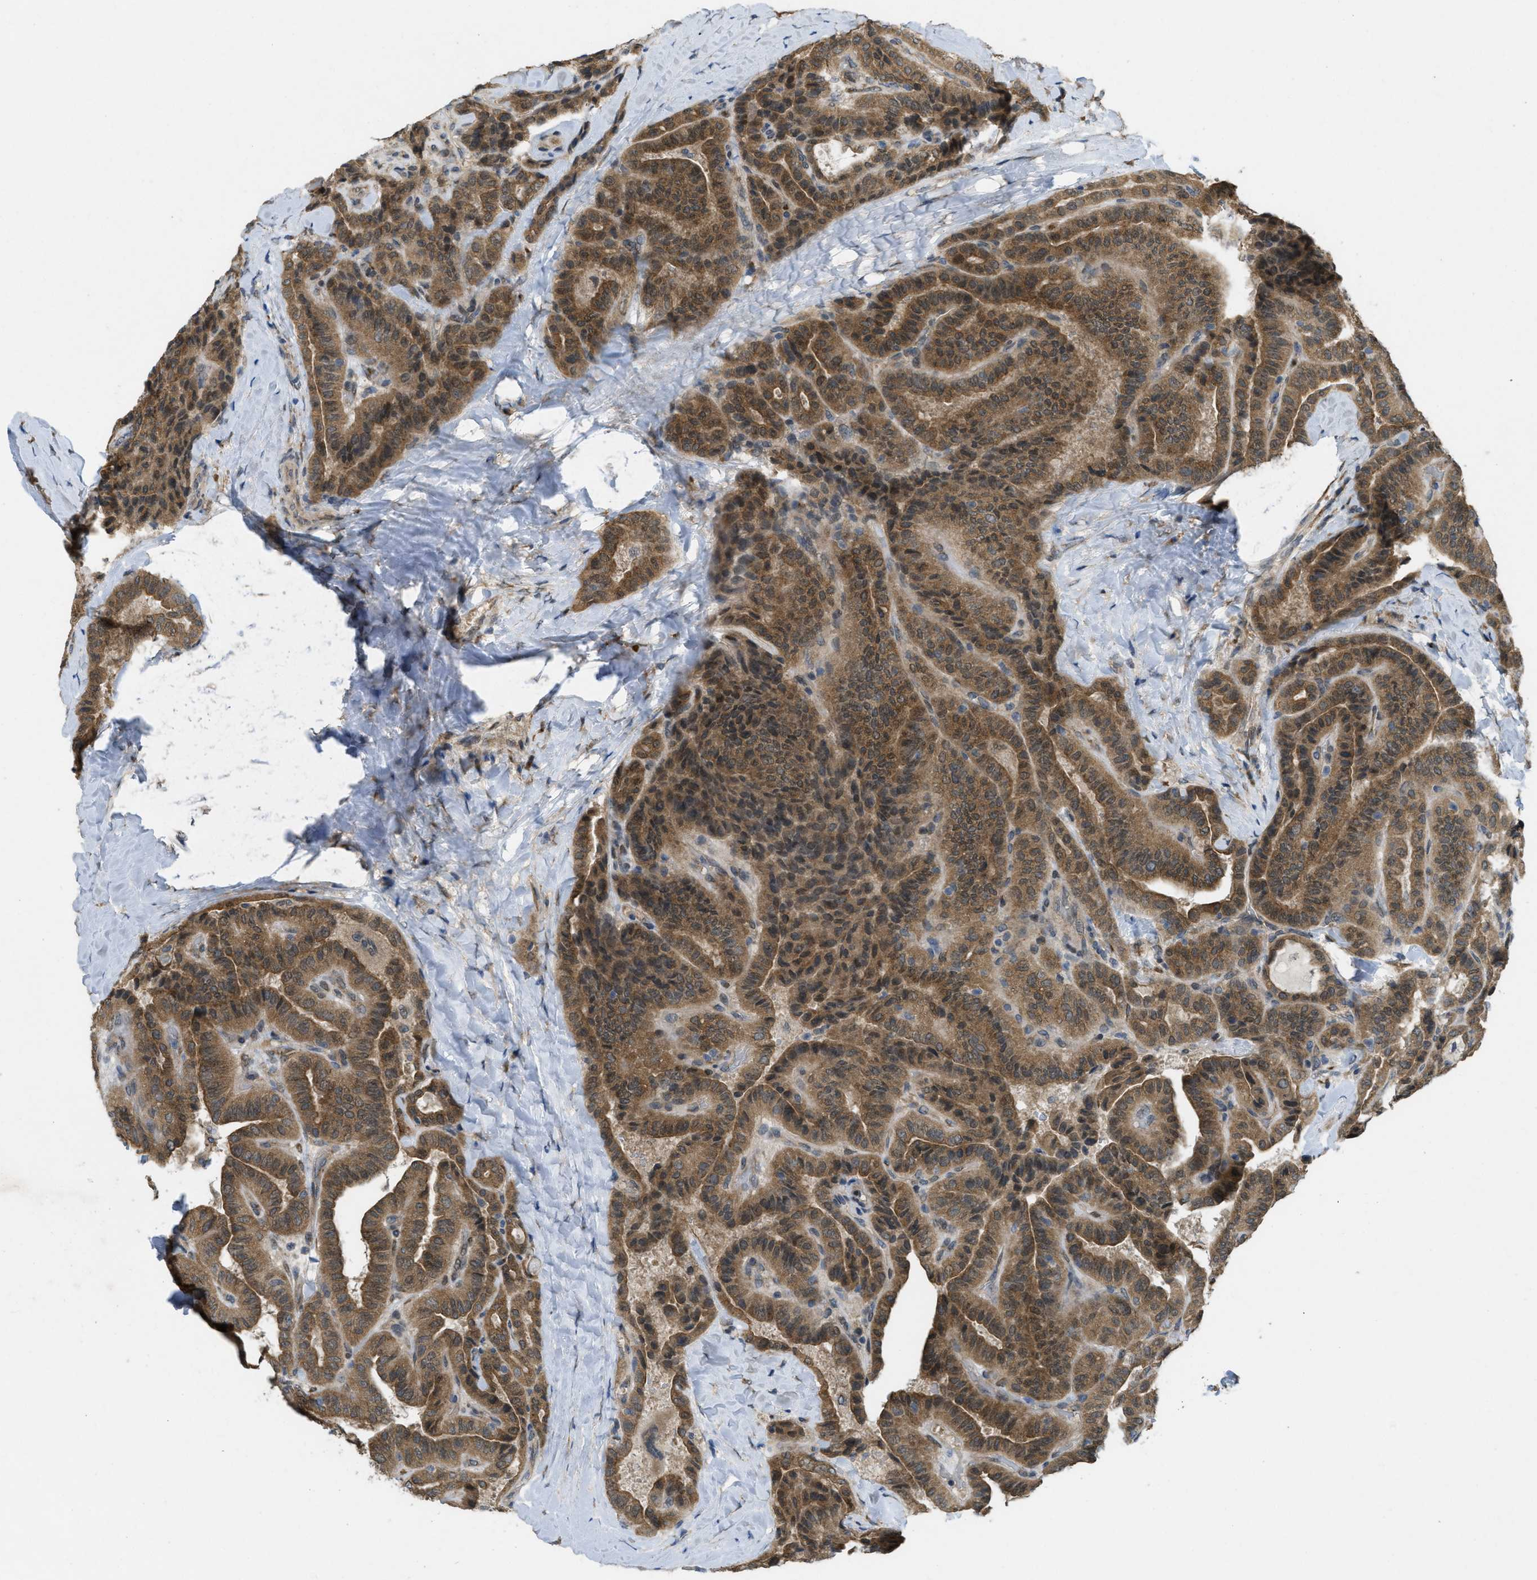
{"staining": {"intensity": "moderate", "quantity": ">75%", "location": "cytoplasmic/membranous"}, "tissue": "thyroid cancer", "cell_type": "Tumor cells", "image_type": "cancer", "snomed": [{"axis": "morphology", "description": "Papillary adenocarcinoma, NOS"}, {"axis": "topography", "description": "Thyroid gland"}], "caption": "DAB immunohistochemical staining of human papillary adenocarcinoma (thyroid) reveals moderate cytoplasmic/membranous protein staining in approximately >75% of tumor cells.", "gene": "IFNLR1", "patient": {"sex": "male", "age": 77}}